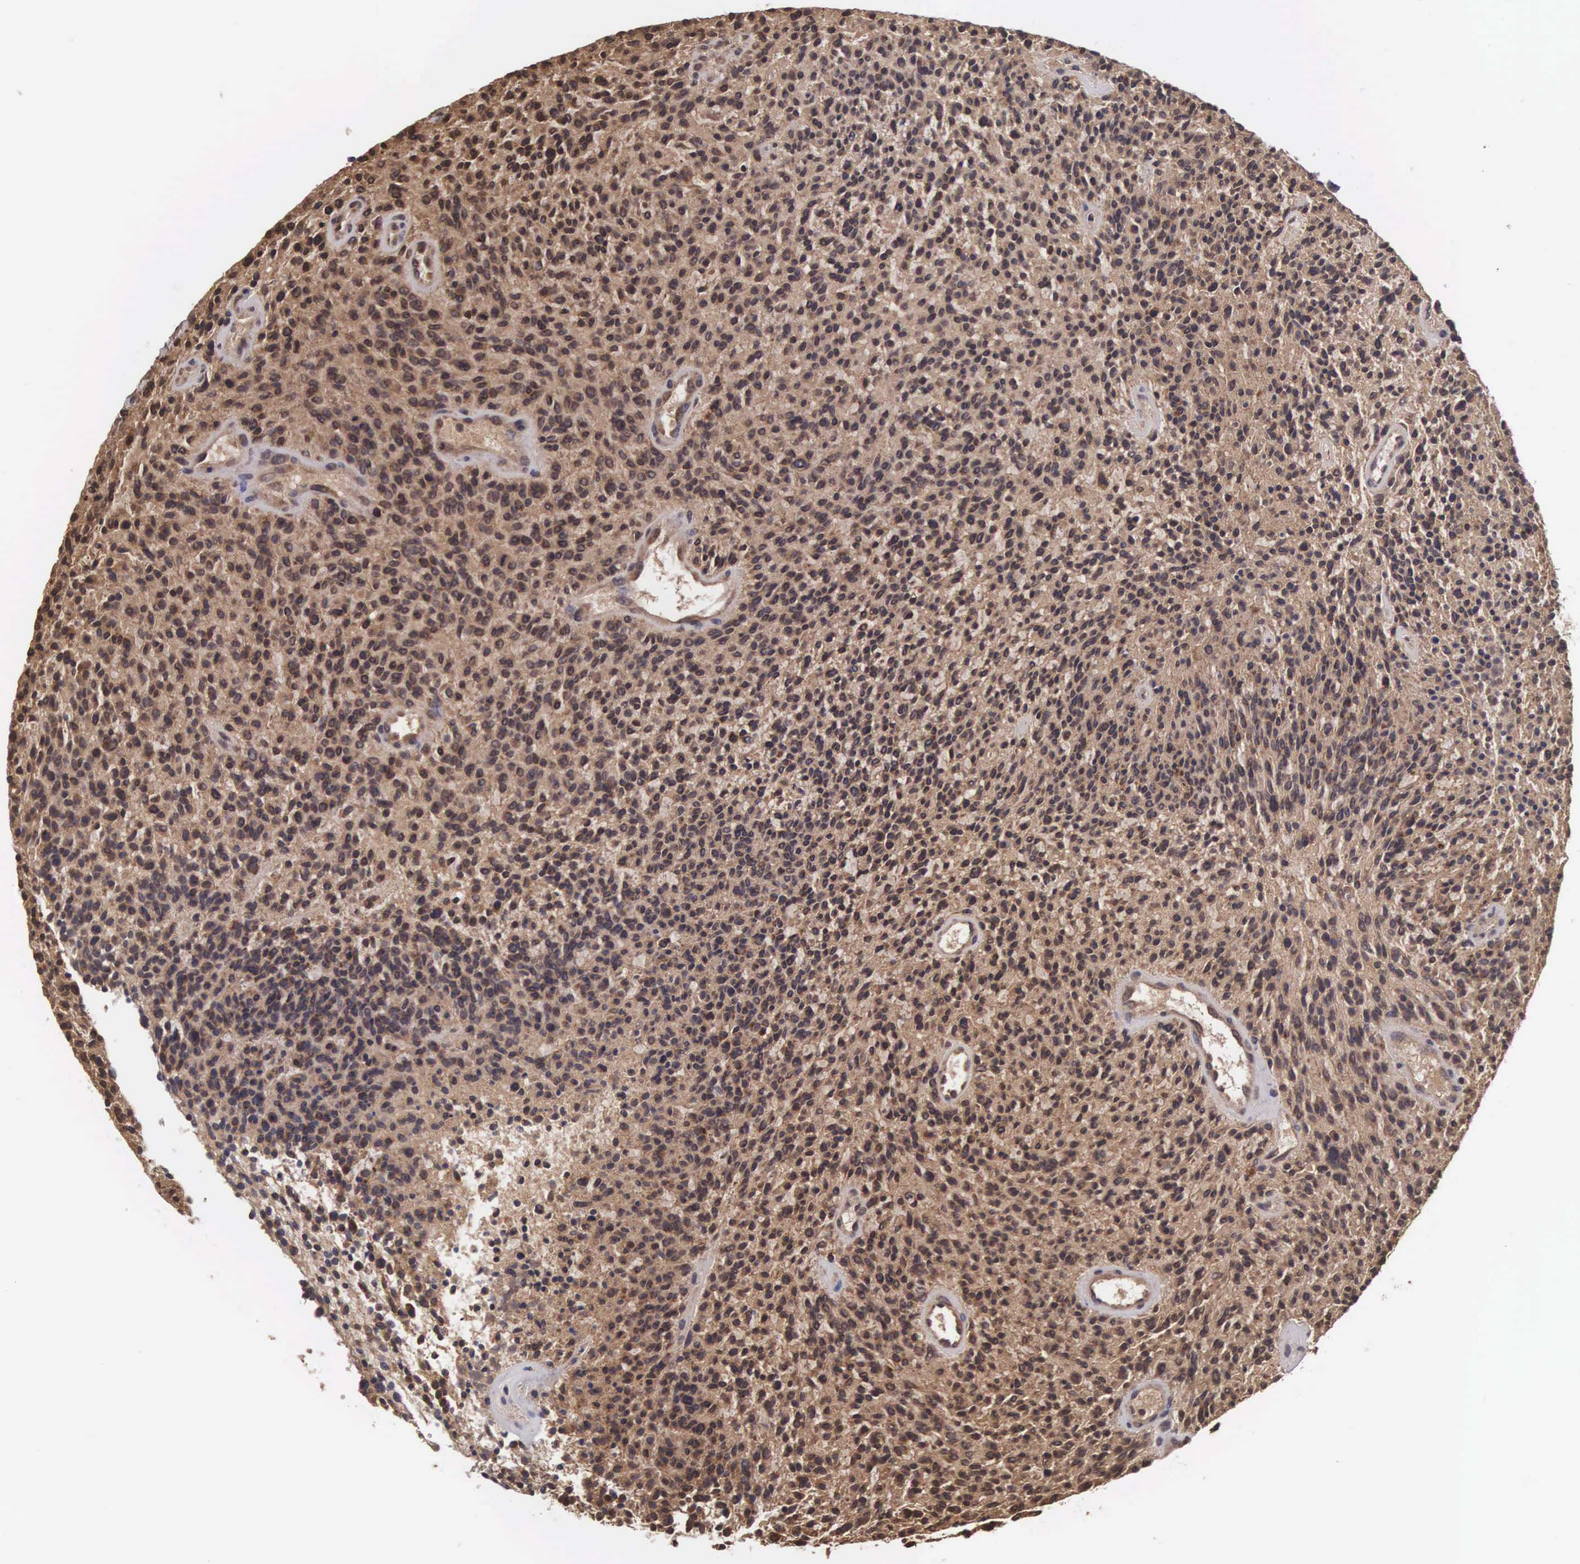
{"staining": {"intensity": "moderate", "quantity": ">75%", "location": "cytoplasmic/membranous"}, "tissue": "glioma", "cell_type": "Tumor cells", "image_type": "cancer", "snomed": [{"axis": "morphology", "description": "Glioma, malignant, High grade"}, {"axis": "topography", "description": "Brain"}], "caption": "The photomicrograph reveals a brown stain indicating the presence of a protein in the cytoplasmic/membranous of tumor cells in malignant glioma (high-grade).", "gene": "DHRS1", "patient": {"sex": "female", "age": 13}}